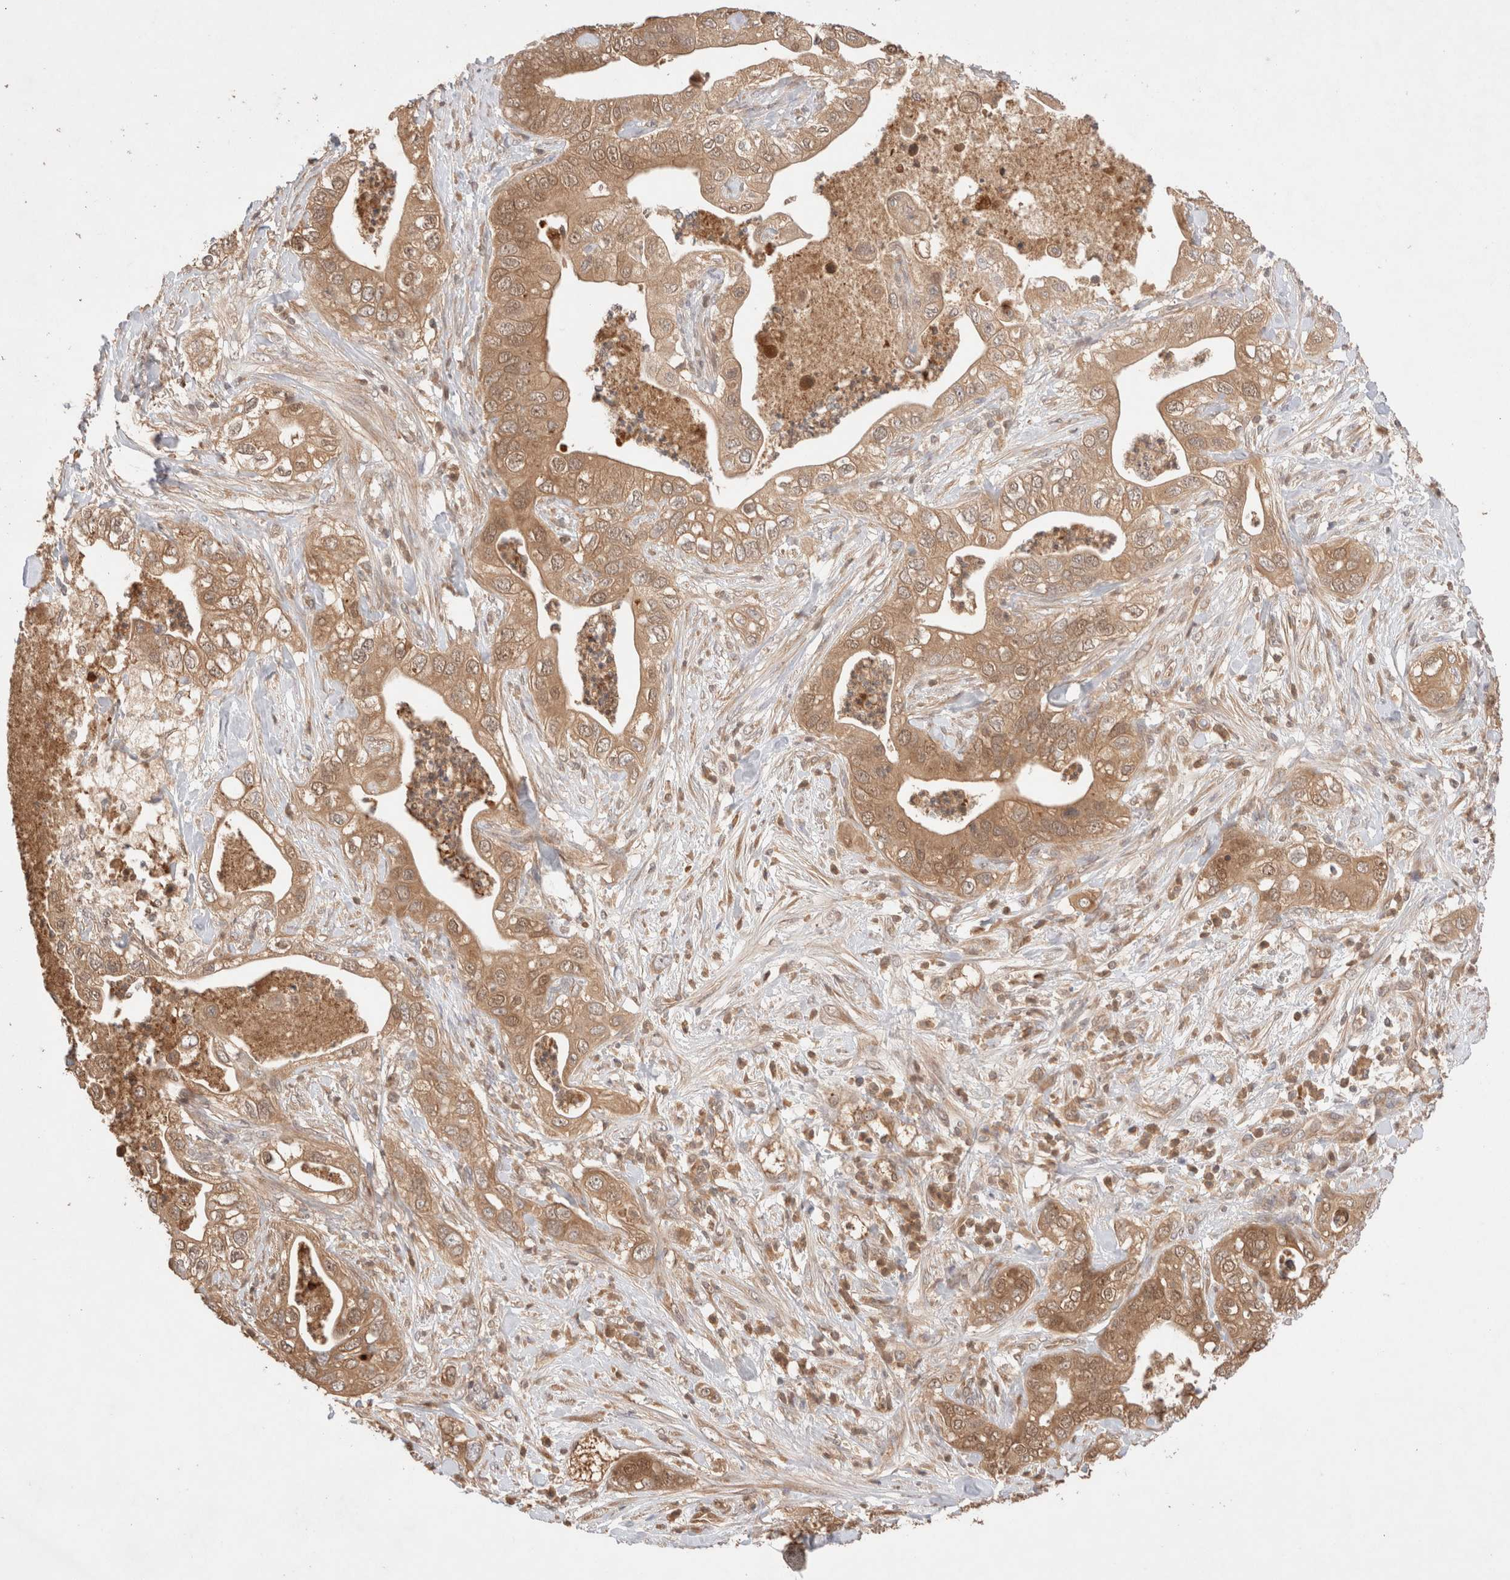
{"staining": {"intensity": "moderate", "quantity": ">75%", "location": "cytoplasmic/membranous"}, "tissue": "pancreatic cancer", "cell_type": "Tumor cells", "image_type": "cancer", "snomed": [{"axis": "morphology", "description": "Adenocarcinoma, NOS"}, {"axis": "topography", "description": "Pancreas"}], "caption": "An IHC micrograph of tumor tissue is shown. Protein staining in brown labels moderate cytoplasmic/membranous positivity in pancreatic cancer within tumor cells. The staining is performed using DAB (3,3'-diaminobenzidine) brown chromogen to label protein expression. The nuclei are counter-stained blue using hematoxylin.", "gene": "CARNMT1", "patient": {"sex": "female", "age": 78}}